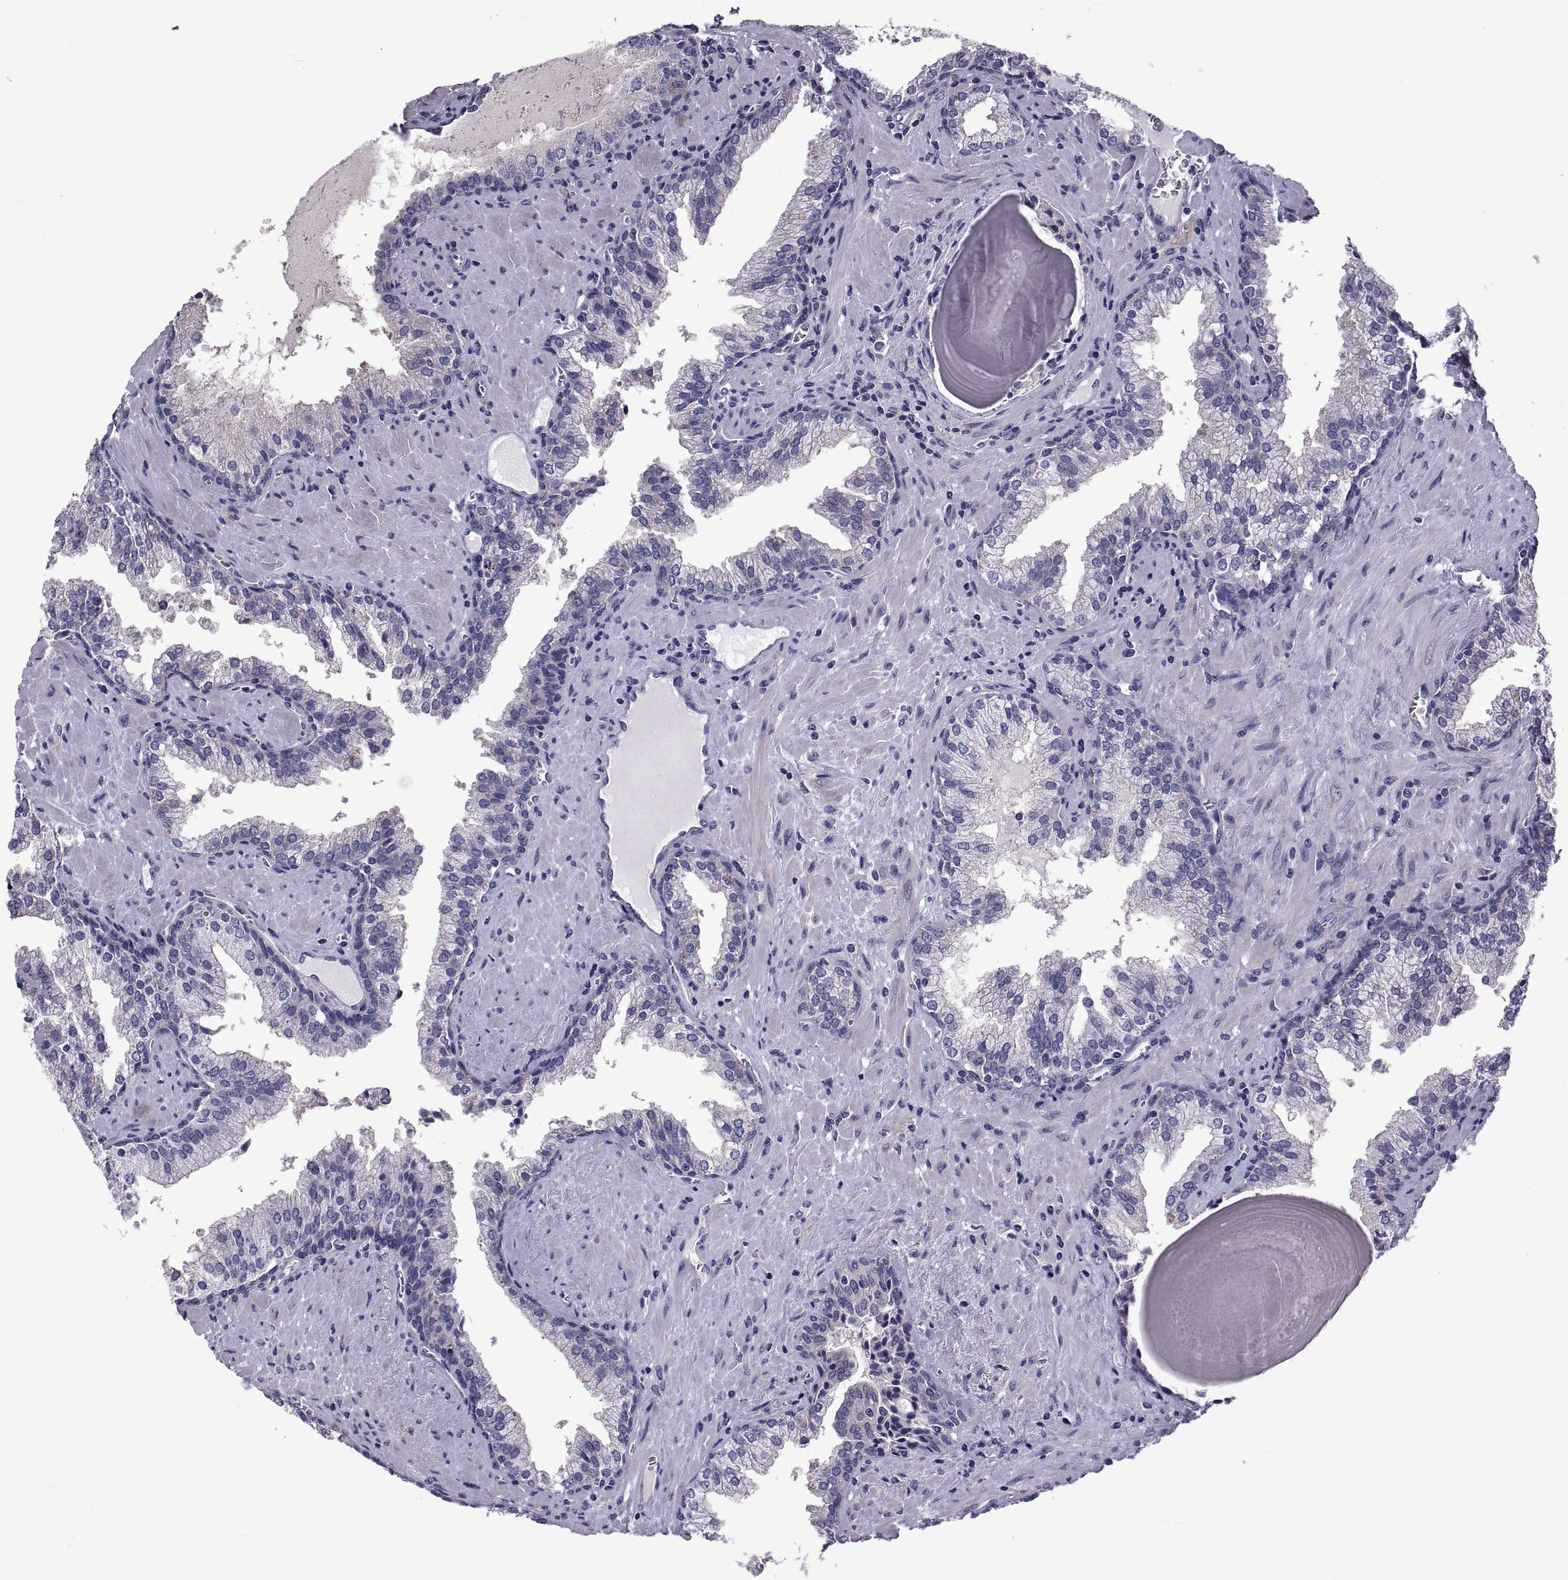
{"staining": {"intensity": "negative", "quantity": "none", "location": "none"}, "tissue": "prostate cancer", "cell_type": "Tumor cells", "image_type": "cancer", "snomed": [{"axis": "morphology", "description": "Adenocarcinoma, High grade"}, {"axis": "topography", "description": "Prostate"}], "caption": "This image is of high-grade adenocarcinoma (prostate) stained with IHC to label a protein in brown with the nuclei are counter-stained blue. There is no expression in tumor cells.", "gene": "TMC3", "patient": {"sex": "male", "age": 68}}